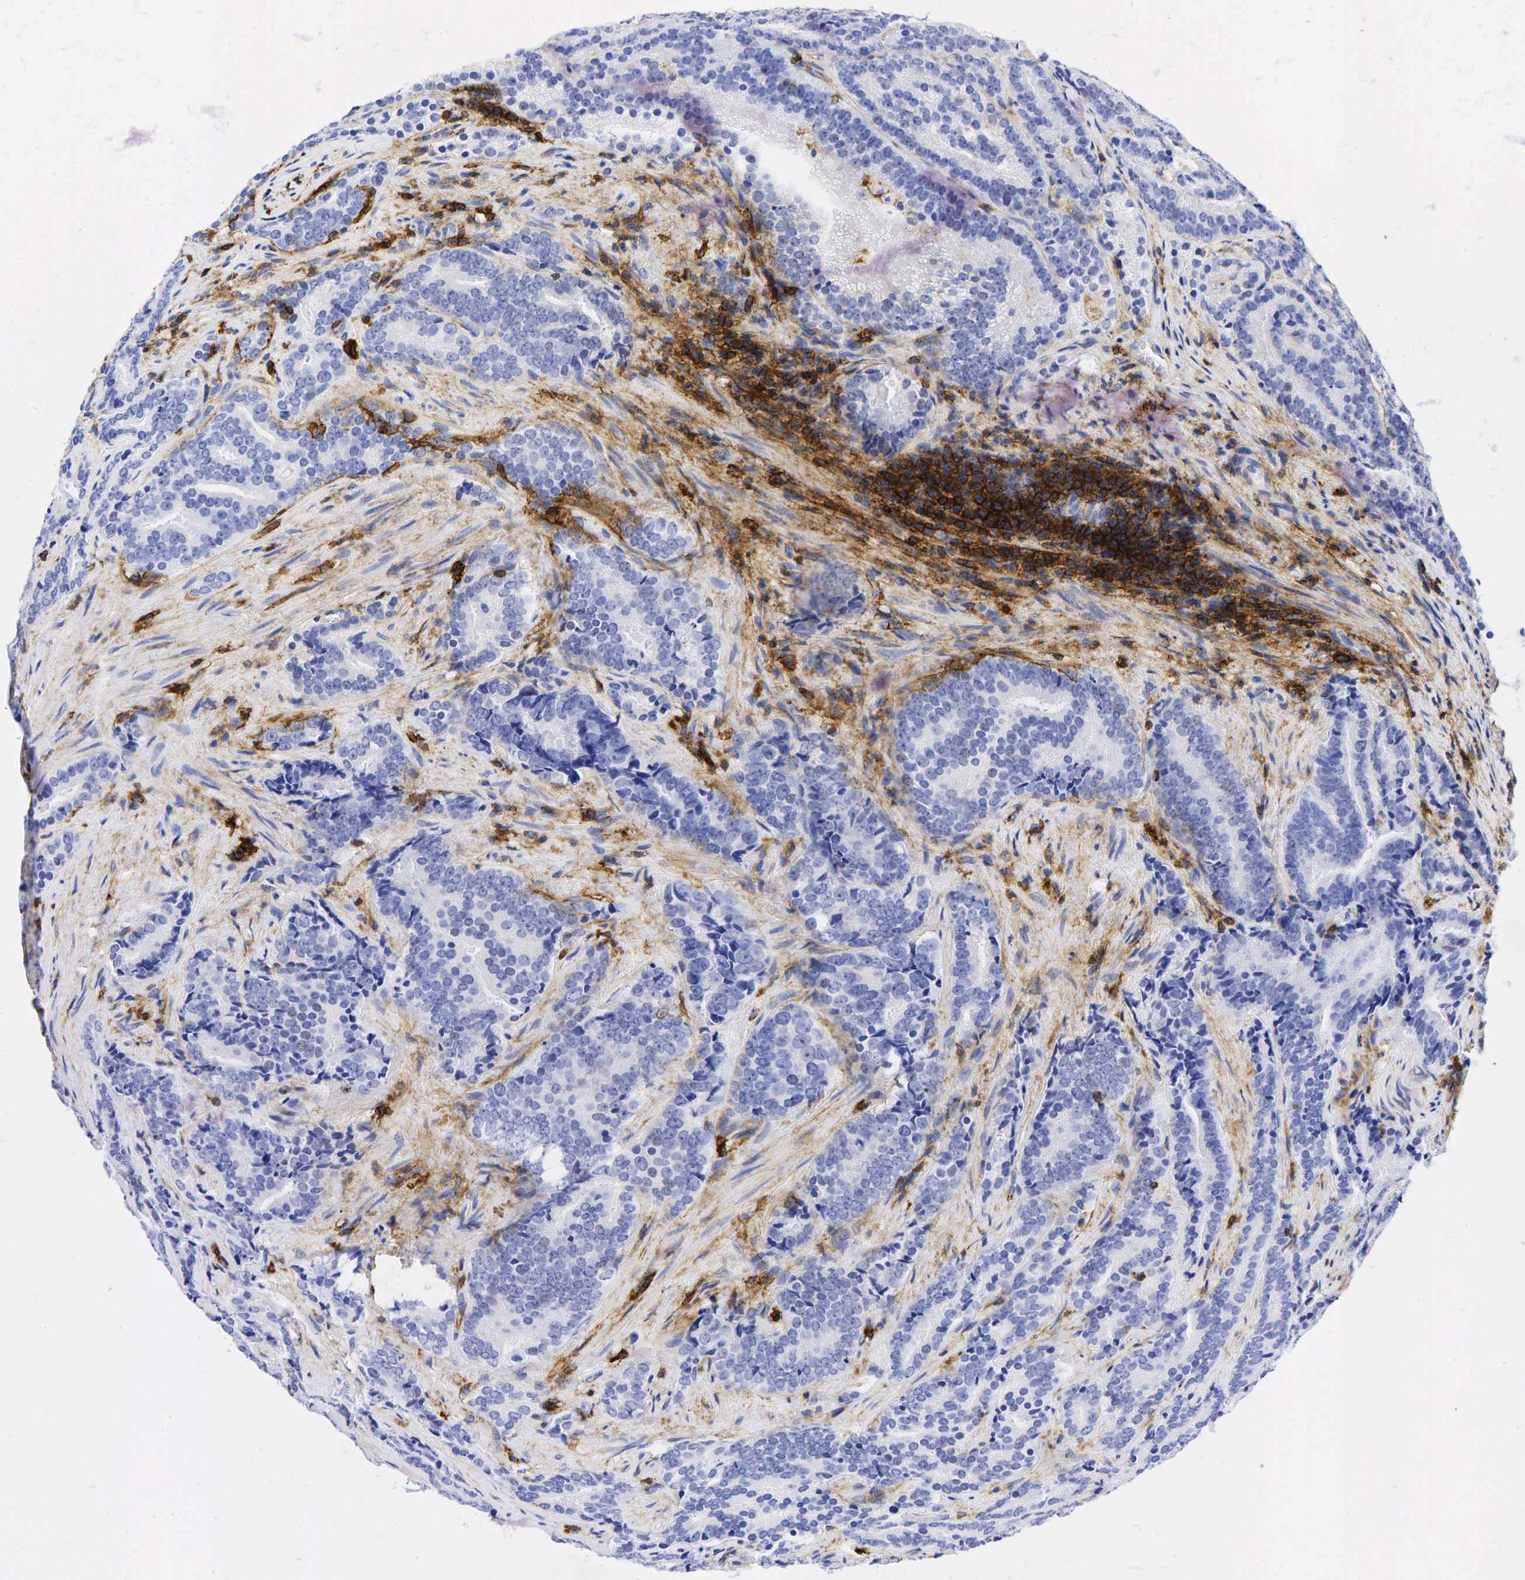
{"staining": {"intensity": "negative", "quantity": "none", "location": "none"}, "tissue": "prostate cancer", "cell_type": "Tumor cells", "image_type": "cancer", "snomed": [{"axis": "morphology", "description": "Adenocarcinoma, Medium grade"}, {"axis": "topography", "description": "Prostate"}], "caption": "An image of human prostate cancer is negative for staining in tumor cells.", "gene": "CD44", "patient": {"sex": "male", "age": 65}}